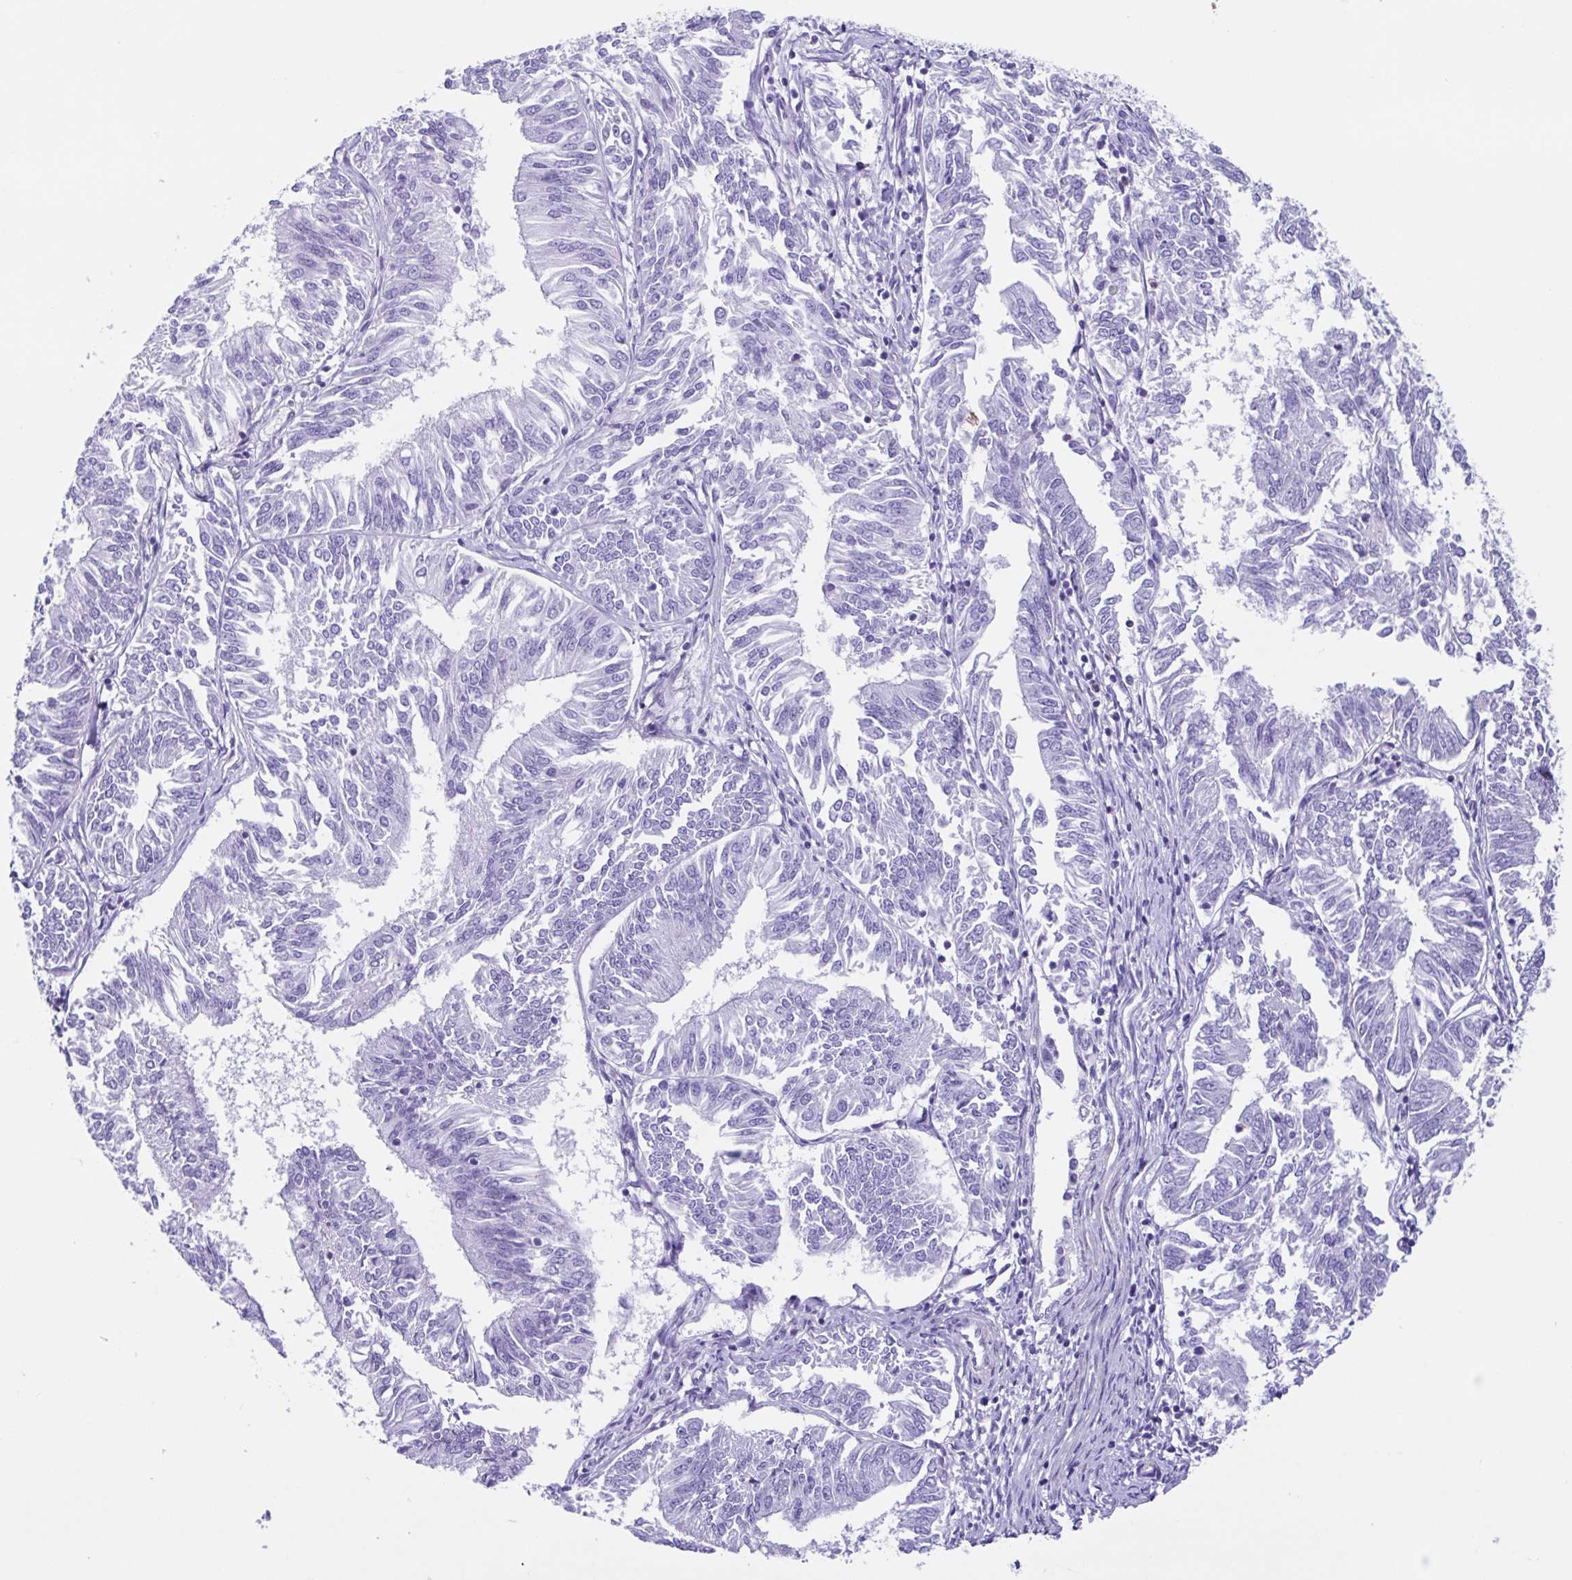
{"staining": {"intensity": "negative", "quantity": "none", "location": "none"}, "tissue": "endometrial cancer", "cell_type": "Tumor cells", "image_type": "cancer", "snomed": [{"axis": "morphology", "description": "Adenocarcinoma, NOS"}, {"axis": "topography", "description": "Endometrium"}], "caption": "Immunohistochemistry of human endometrial cancer (adenocarcinoma) reveals no staining in tumor cells.", "gene": "CYP11B1", "patient": {"sex": "female", "age": 58}}